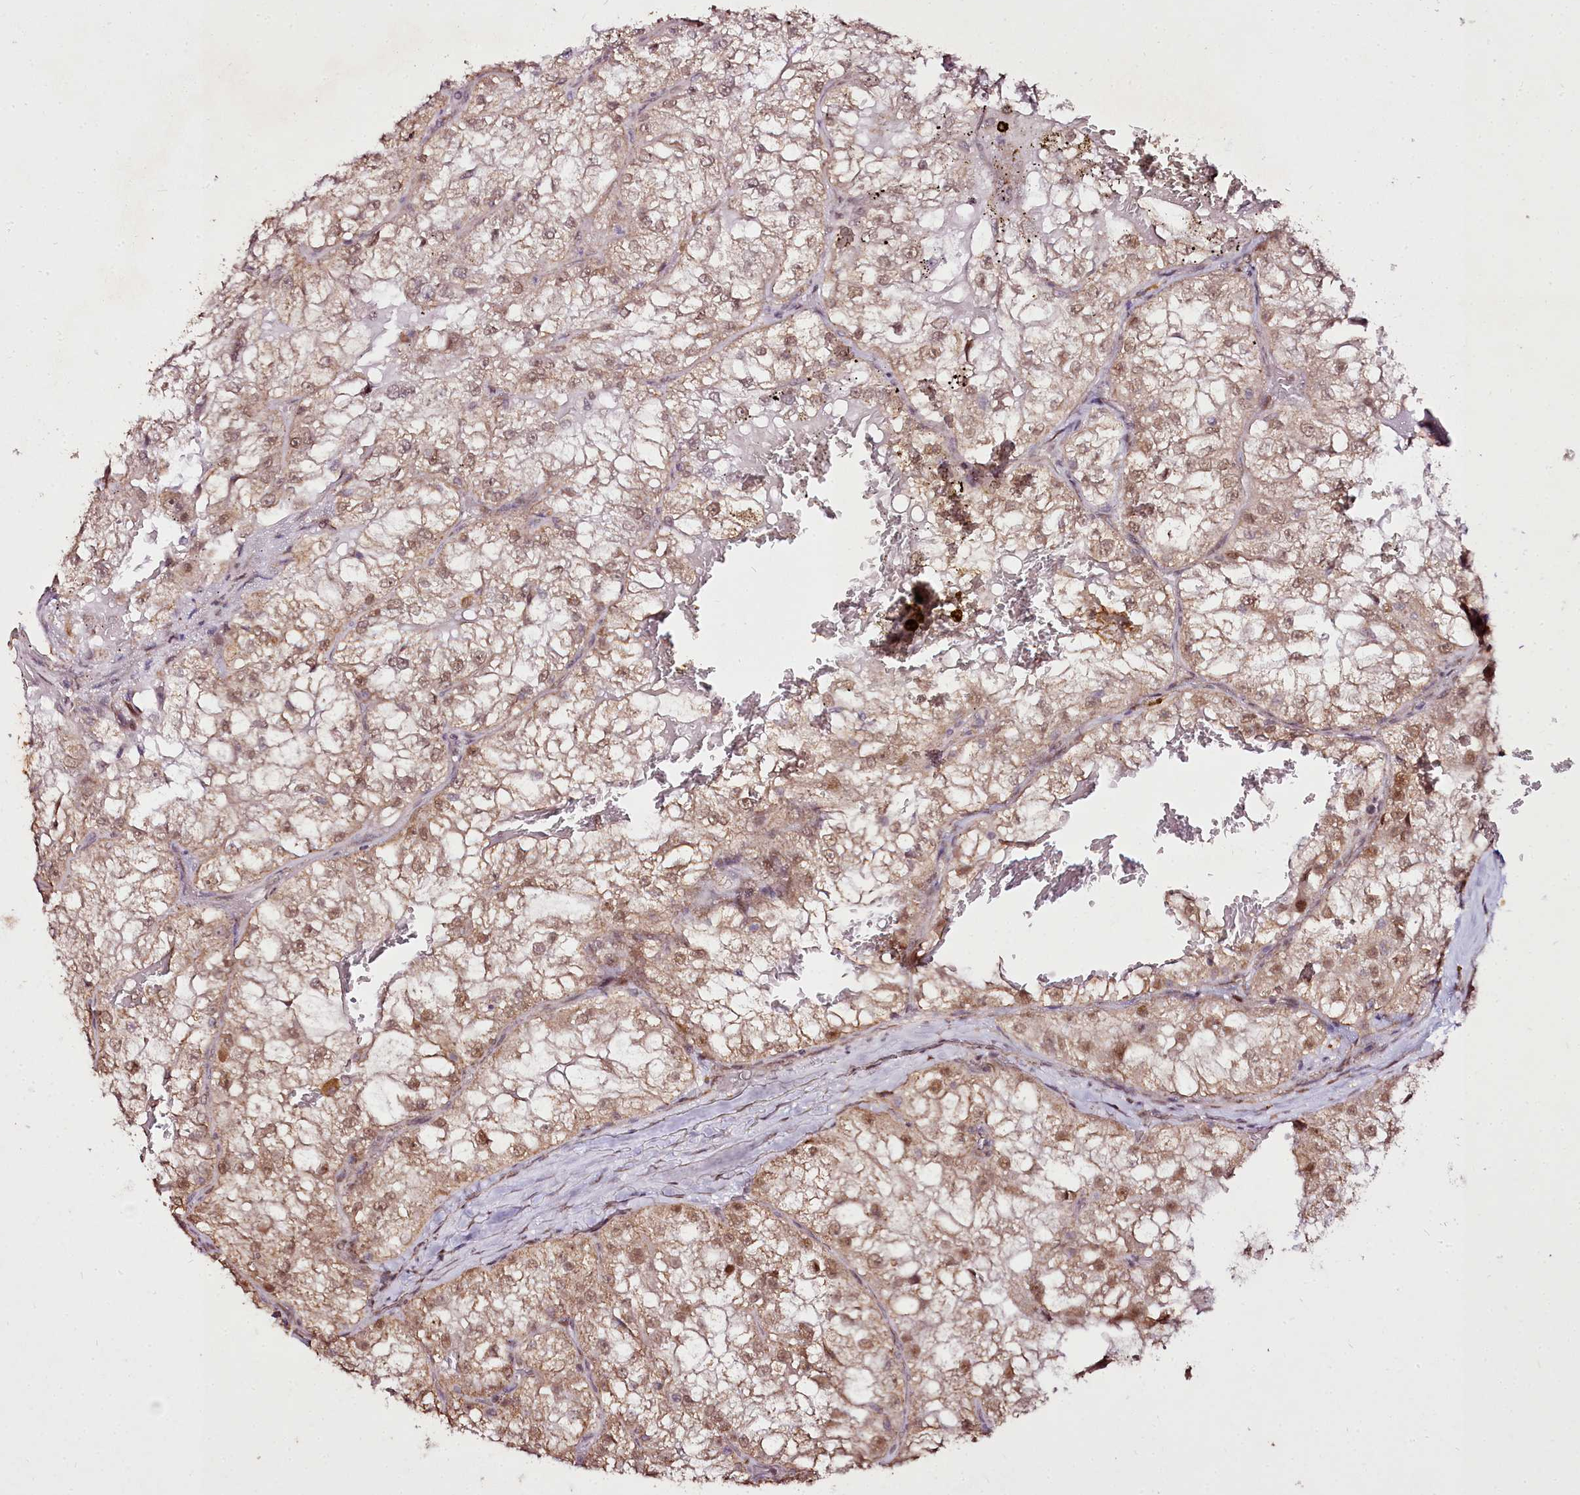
{"staining": {"intensity": "moderate", "quantity": ">75%", "location": "cytoplasmic/membranous,nuclear"}, "tissue": "renal cancer", "cell_type": "Tumor cells", "image_type": "cancer", "snomed": [{"axis": "morphology", "description": "Adenocarcinoma, NOS"}, {"axis": "topography", "description": "Kidney"}], "caption": "Adenocarcinoma (renal) stained with immunohistochemistry exhibits moderate cytoplasmic/membranous and nuclear positivity in about >75% of tumor cells.", "gene": "EDIL3", "patient": {"sex": "female", "age": 72}}